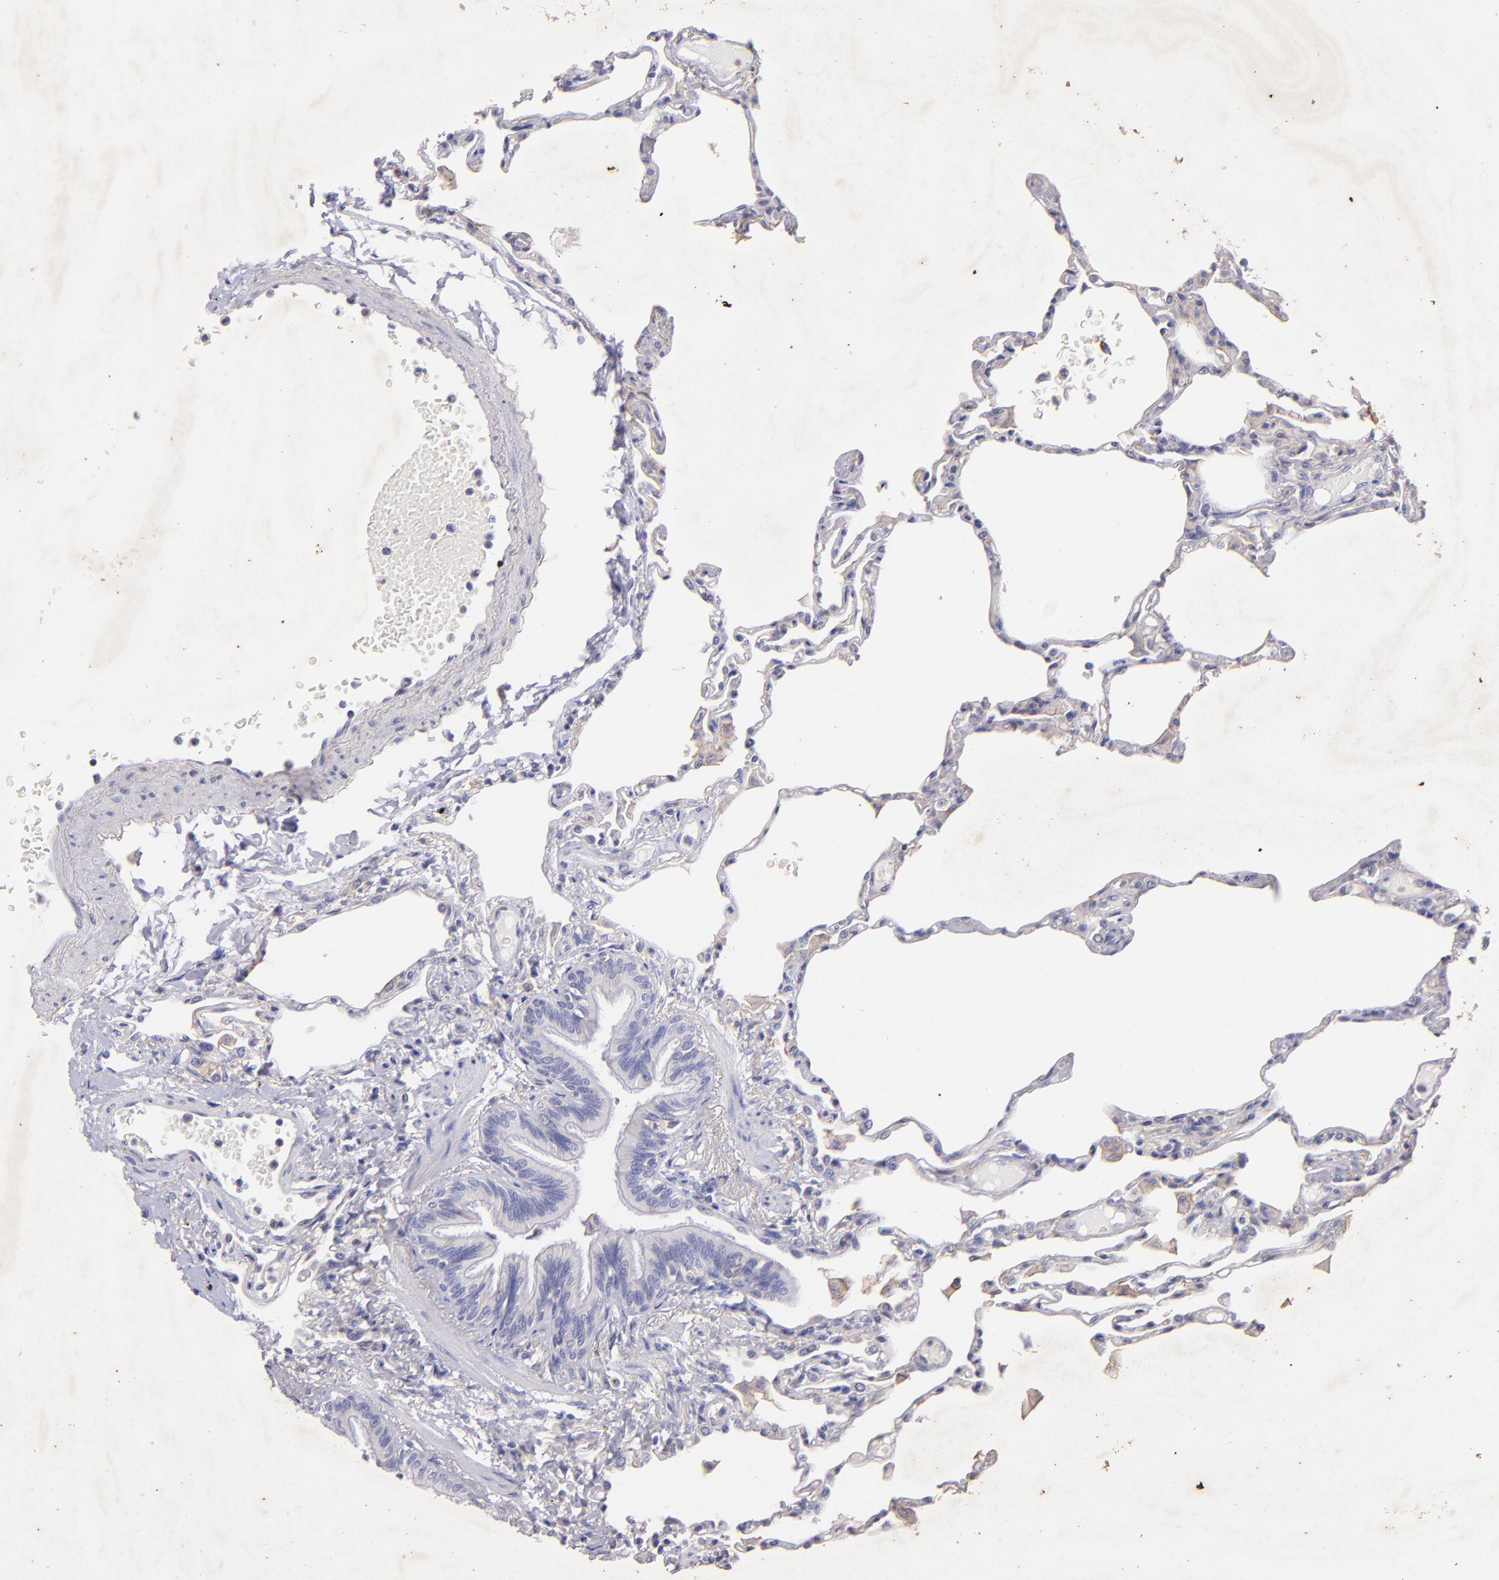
{"staining": {"intensity": "negative", "quantity": "none", "location": "none"}, "tissue": "lung", "cell_type": "Alveolar cells", "image_type": "normal", "snomed": [{"axis": "morphology", "description": "Normal tissue, NOS"}, {"axis": "topography", "description": "Lung"}], "caption": "Protein analysis of benign lung shows no significant staining in alveolar cells.", "gene": "RET", "patient": {"sex": "female", "age": 49}}